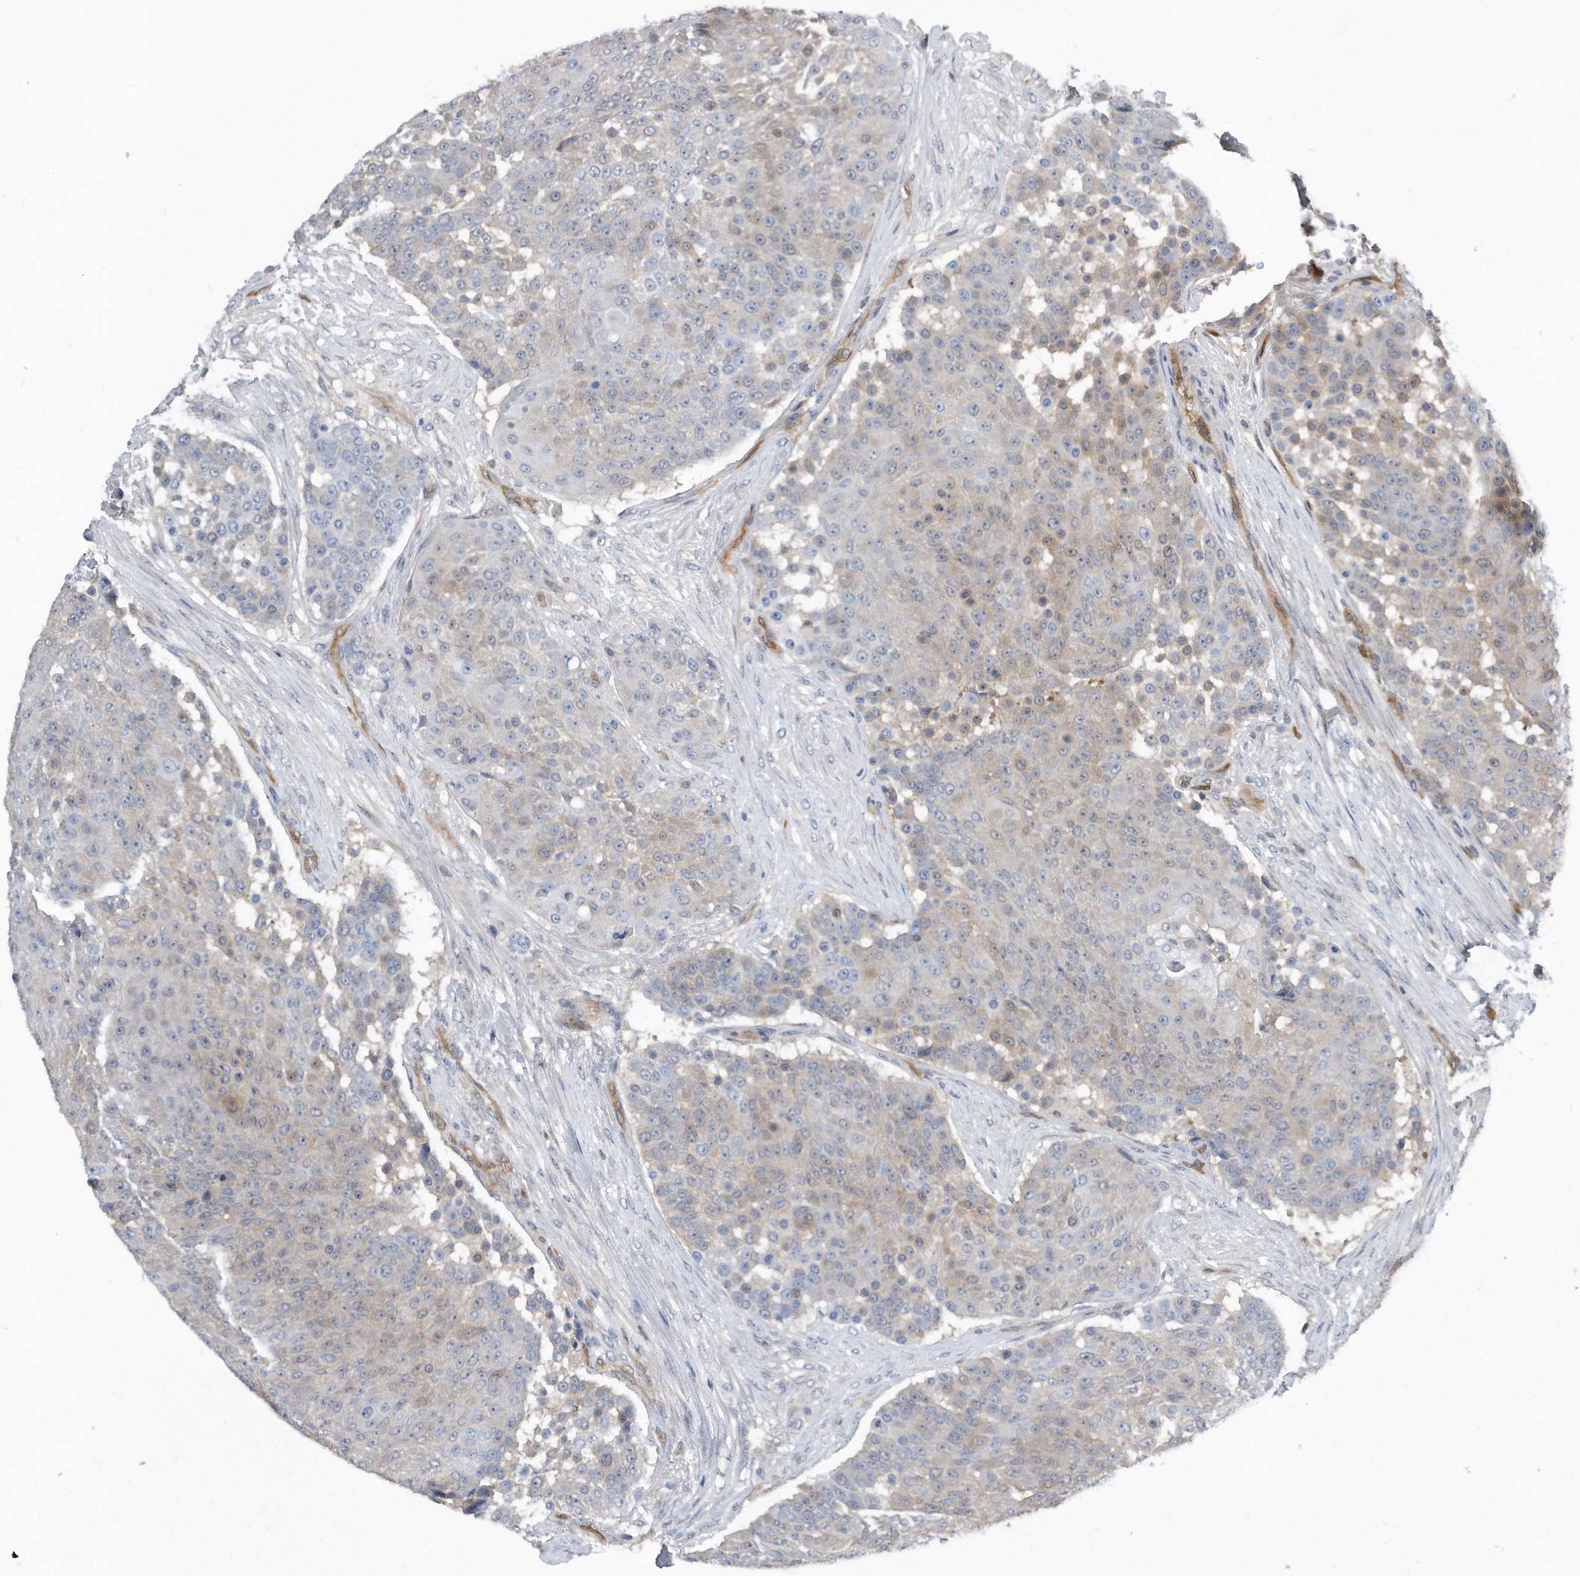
{"staining": {"intensity": "negative", "quantity": "none", "location": "none"}, "tissue": "urothelial cancer", "cell_type": "Tumor cells", "image_type": "cancer", "snomed": [{"axis": "morphology", "description": "Urothelial carcinoma, High grade"}, {"axis": "topography", "description": "Urinary bladder"}], "caption": "This is a photomicrograph of immunohistochemistry staining of urothelial cancer, which shows no expression in tumor cells.", "gene": "MAP2K6", "patient": {"sex": "female", "age": 63}}